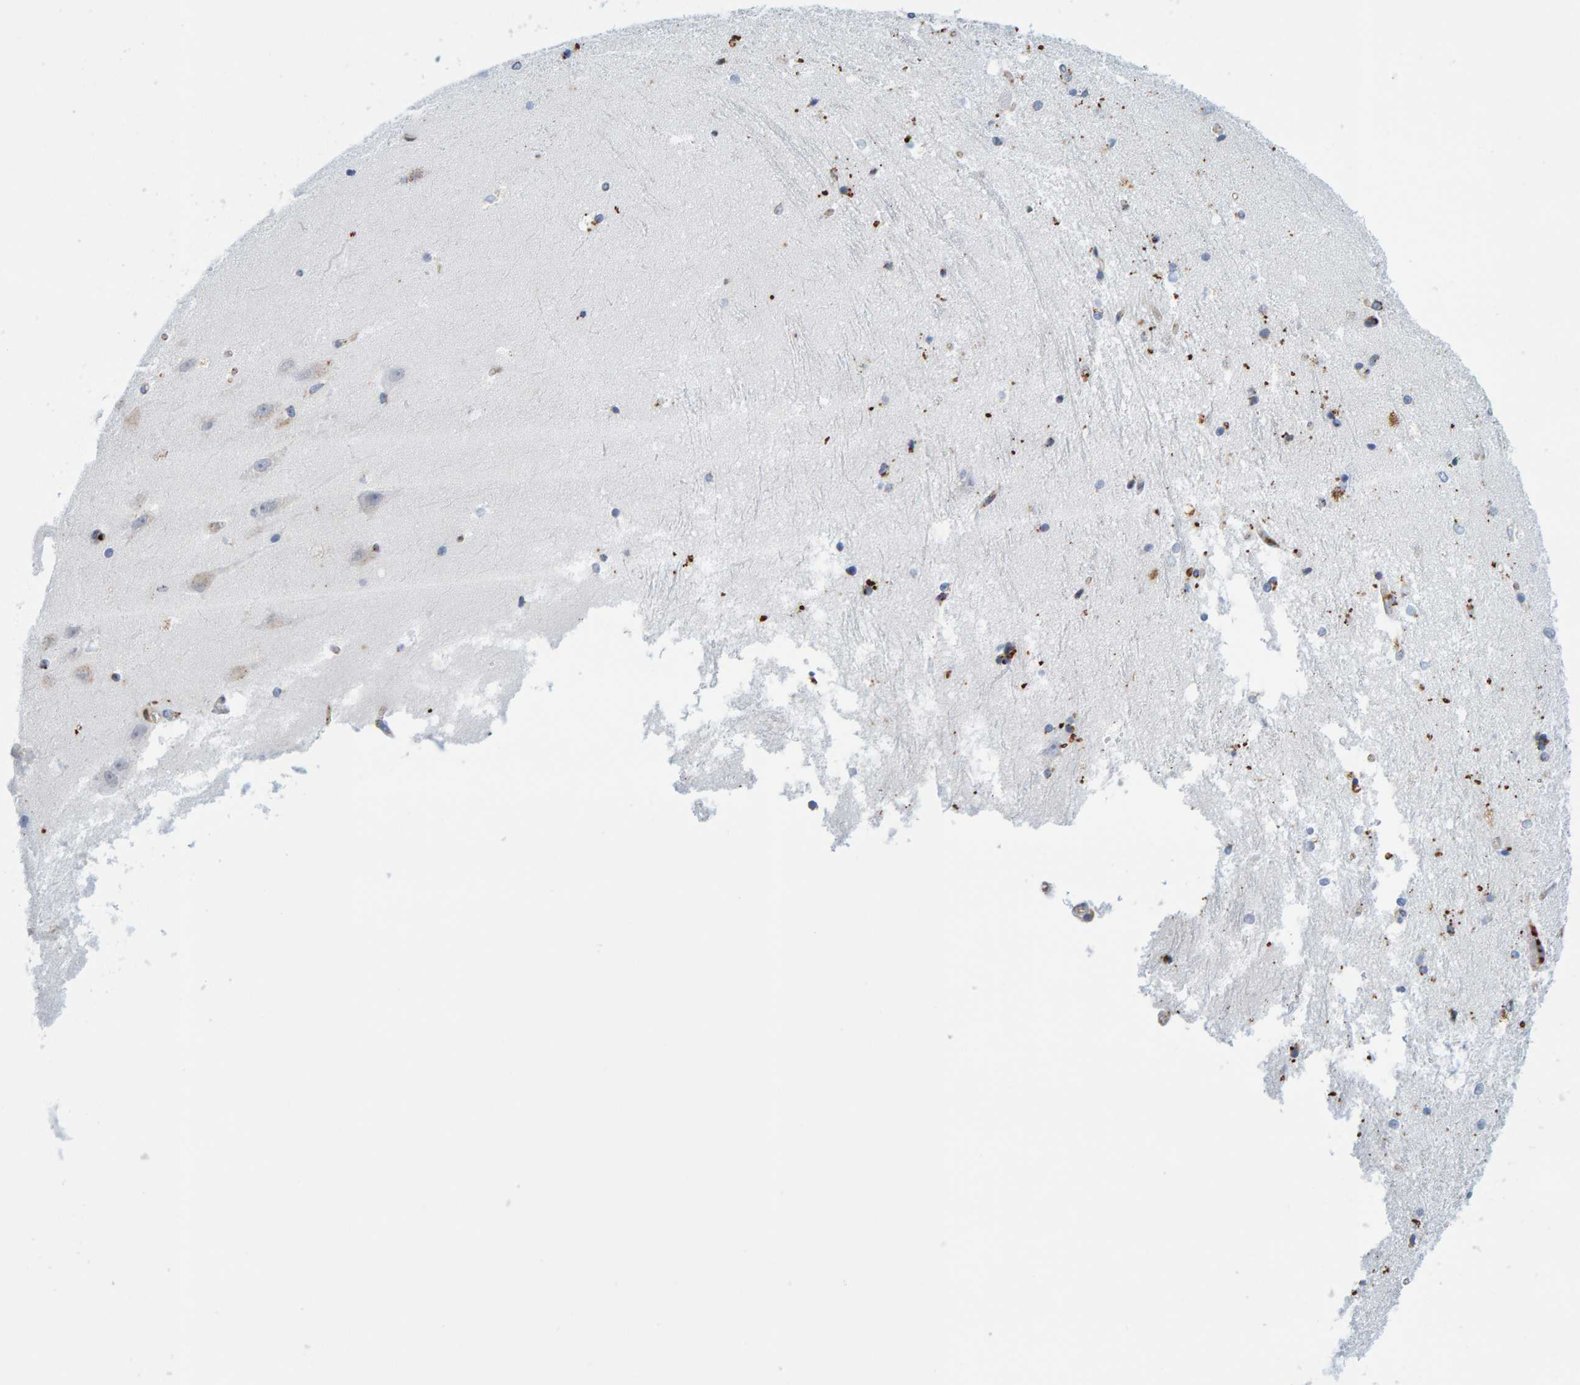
{"staining": {"intensity": "moderate", "quantity": "<25%", "location": "cytoplasmic/membranous"}, "tissue": "hippocampus", "cell_type": "Glial cells", "image_type": "normal", "snomed": [{"axis": "morphology", "description": "Normal tissue, NOS"}, {"axis": "topography", "description": "Hippocampus"}], "caption": "A histopathology image of human hippocampus stained for a protein shows moderate cytoplasmic/membranous brown staining in glial cells. (IHC, brightfield microscopy, high magnification).", "gene": "BIN3", "patient": {"sex": "male", "age": 45}}